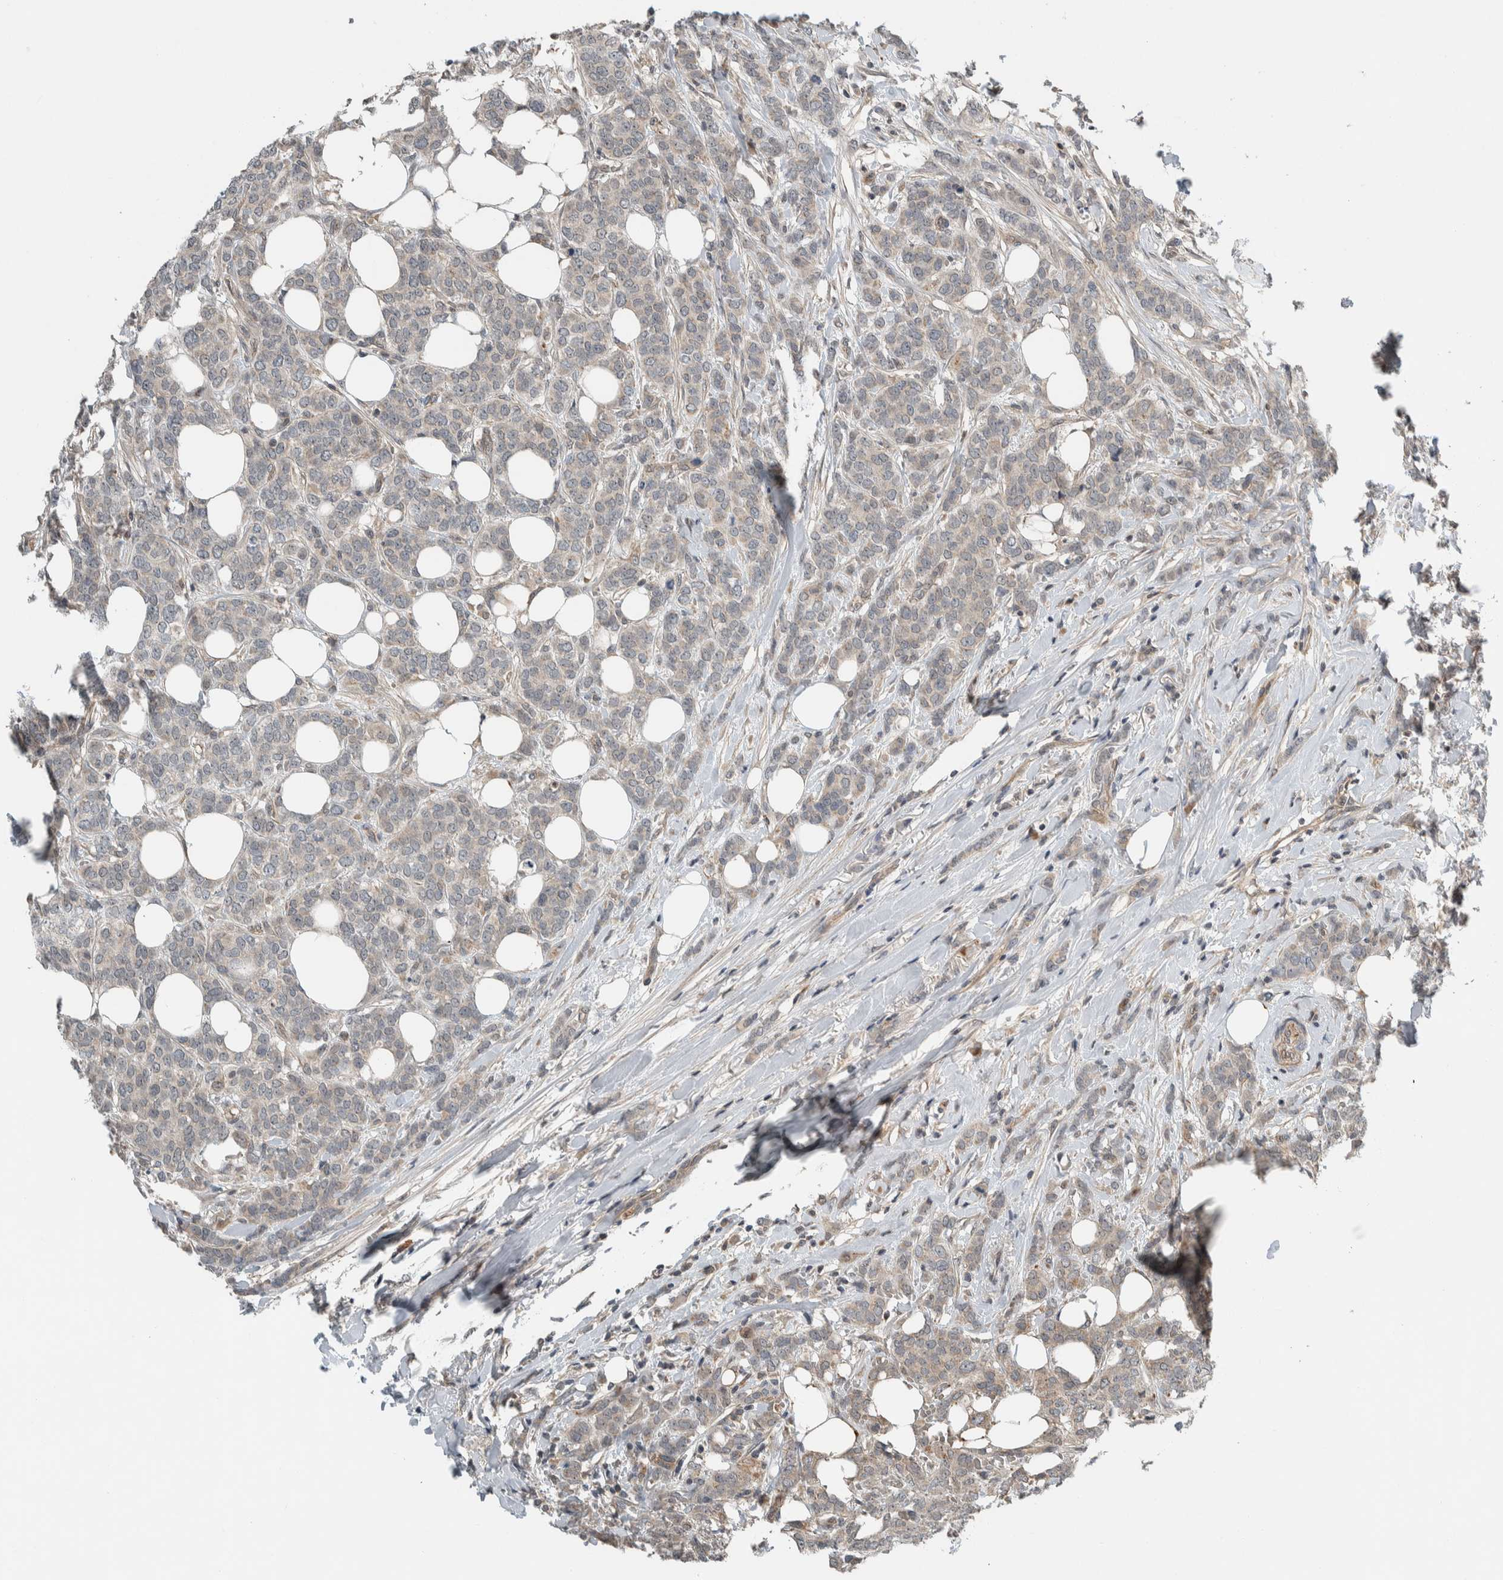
{"staining": {"intensity": "weak", "quantity": "25%-75%", "location": "cytoplasmic/membranous"}, "tissue": "breast cancer", "cell_type": "Tumor cells", "image_type": "cancer", "snomed": [{"axis": "morphology", "description": "Lobular carcinoma"}, {"axis": "topography", "description": "Skin"}, {"axis": "topography", "description": "Breast"}], "caption": "High-power microscopy captured an immunohistochemistry photomicrograph of breast cancer (lobular carcinoma), revealing weak cytoplasmic/membranous expression in approximately 25%-75% of tumor cells.", "gene": "ARMC7", "patient": {"sex": "female", "age": 46}}